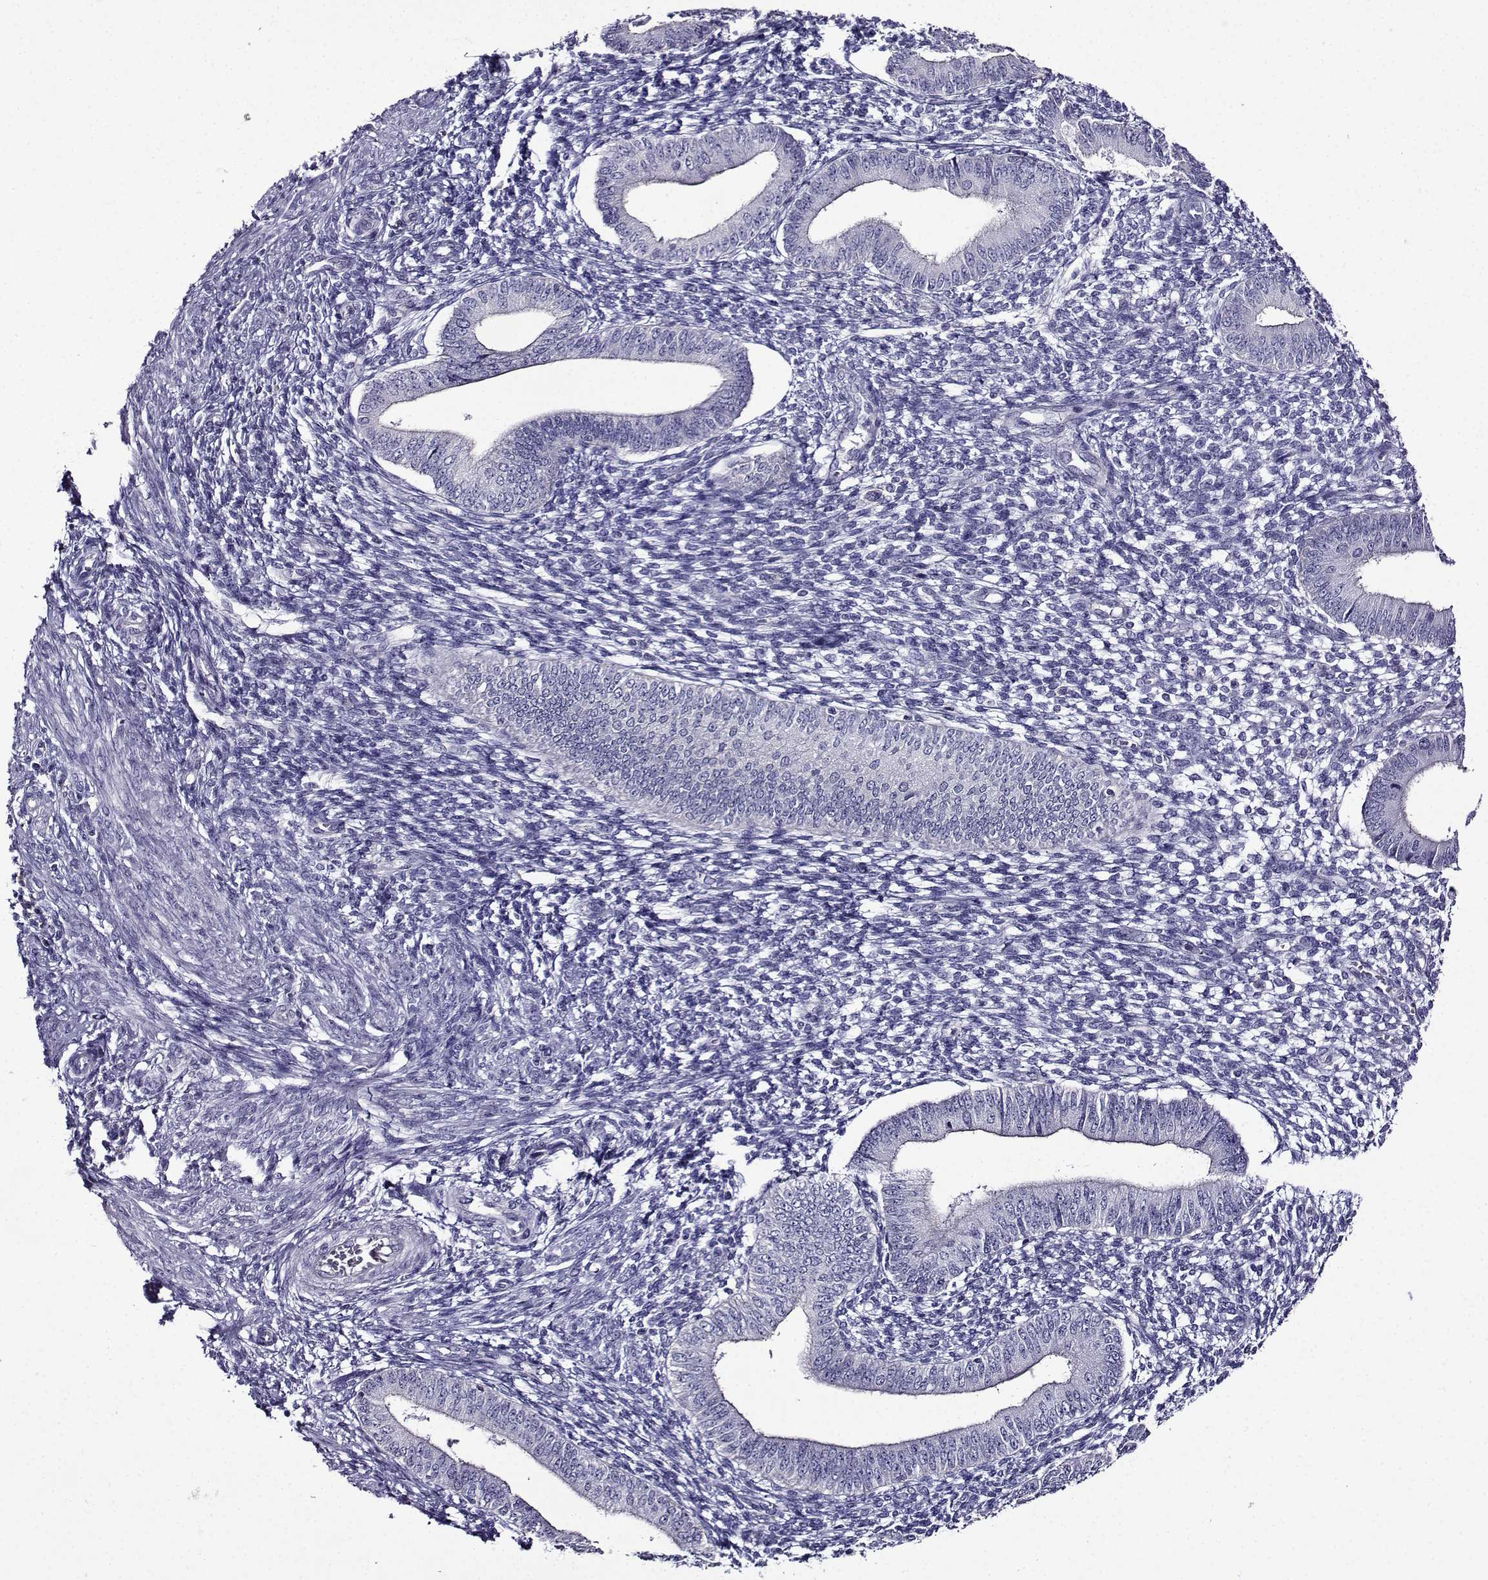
{"staining": {"intensity": "negative", "quantity": "none", "location": "none"}, "tissue": "endometrium", "cell_type": "Cells in endometrial stroma", "image_type": "normal", "snomed": [{"axis": "morphology", "description": "Normal tissue, NOS"}, {"axis": "topography", "description": "Endometrium"}], "caption": "The immunohistochemistry micrograph has no significant positivity in cells in endometrial stroma of endometrium. Nuclei are stained in blue.", "gene": "TMEM266", "patient": {"sex": "female", "age": 42}}